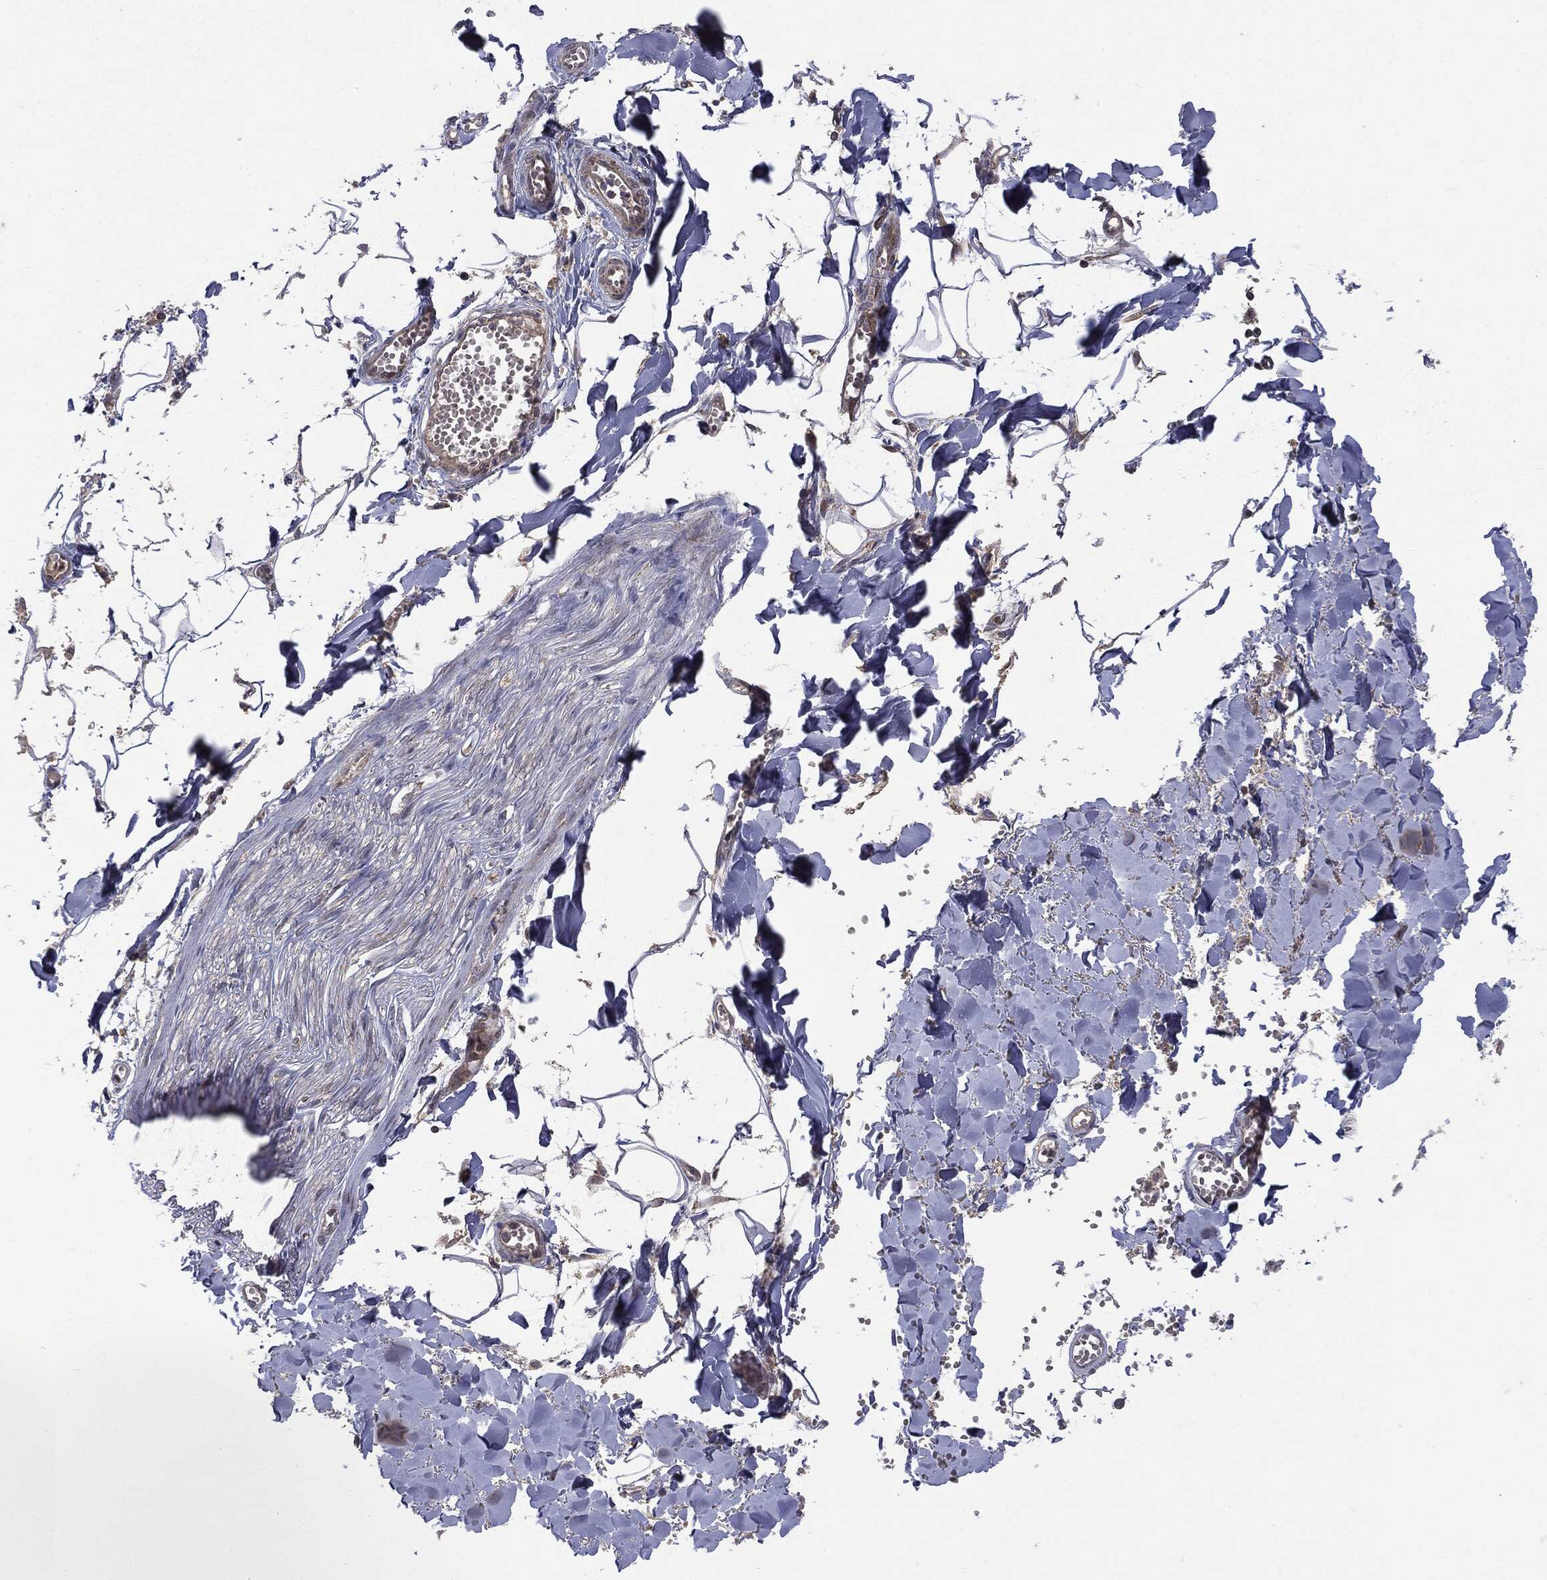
{"staining": {"intensity": "negative", "quantity": "none", "location": "none"}, "tissue": "adipose tissue", "cell_type": "Adipocytes", "image_type": "normal", "snomed": [{"axis": "morphology", "description": "Normal tissue, NOS"}, {"axis": "morphology", "description": "Squamous cell carcinoma, NOS"}, {"axis": "topography", "description": "Cartilage tissue"}, {"axis": "topography", "description": "Lung"}], "caption": "An IHC image of benign adipose tissue is shown. There is no staining in adipocytes of adipose tissue. Nuclei are stained in blue.", "gene": "PTPA", "patient": {"sex": "male", "age": 66}}